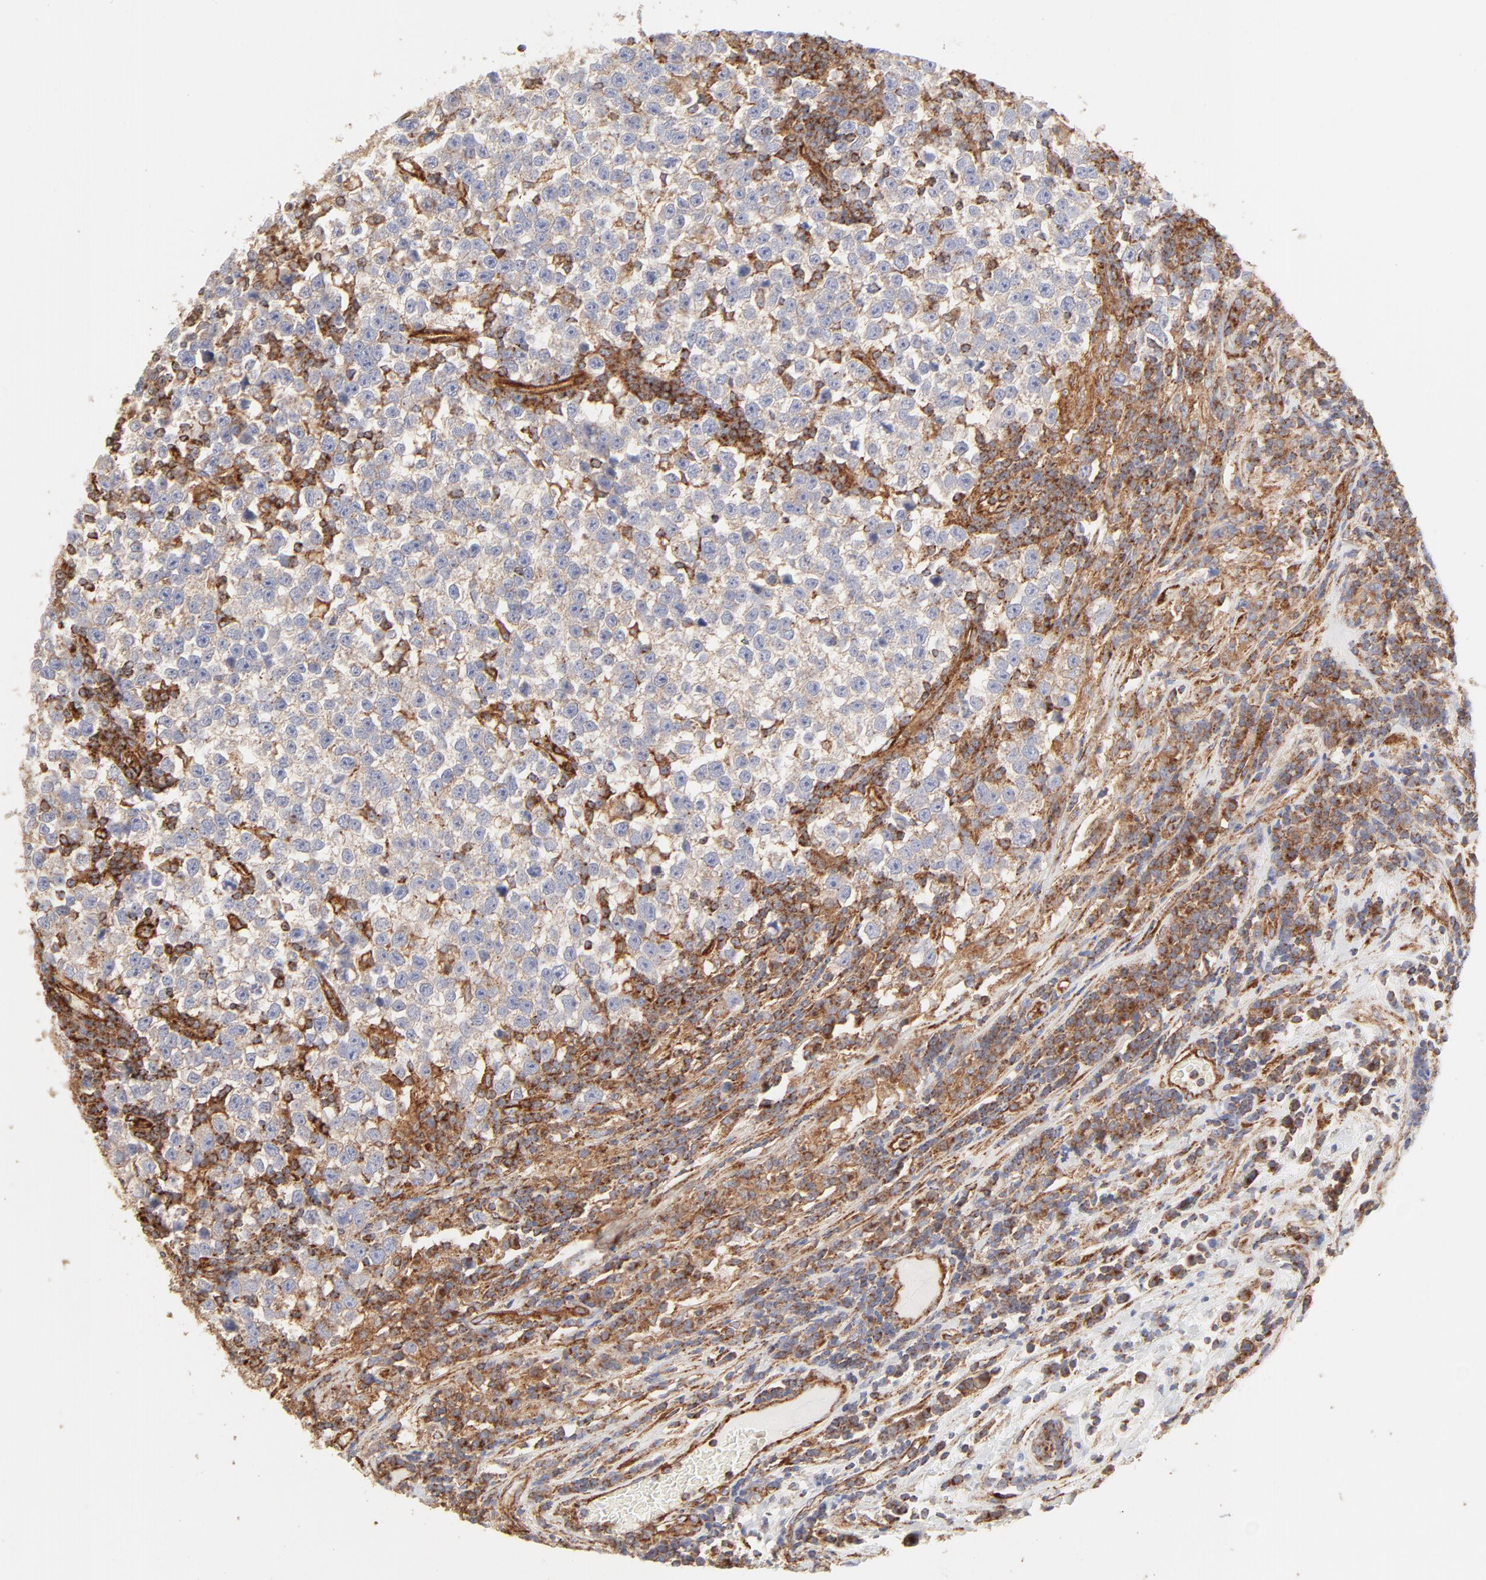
{"staining": {"intensity": "weak", "quantity": ">75%", "location": "cytoplasmic/membranous"}, "tissue": "testis cancer", "cell_type": "Tumor cells", "image_type": "cancer", "snomed": [{"axis": "morphology", "description": "Seminoma, NOS"}, {"axis": "topography", "description": "Testis"}], "caption": "Immunohistochemical staining of human seminoma (testis) demonstrates weak cytoplasmic/membranous protein staining in approximately >75% of tumor cells. The staining was performed using DAB (3,3'-diaminobenzidine), with brown indicating positive protein expression. Nuclei are stained blue with hematoxylin.", "gene": "CLTB", "patient": {"sex": "male", "age": 43}}